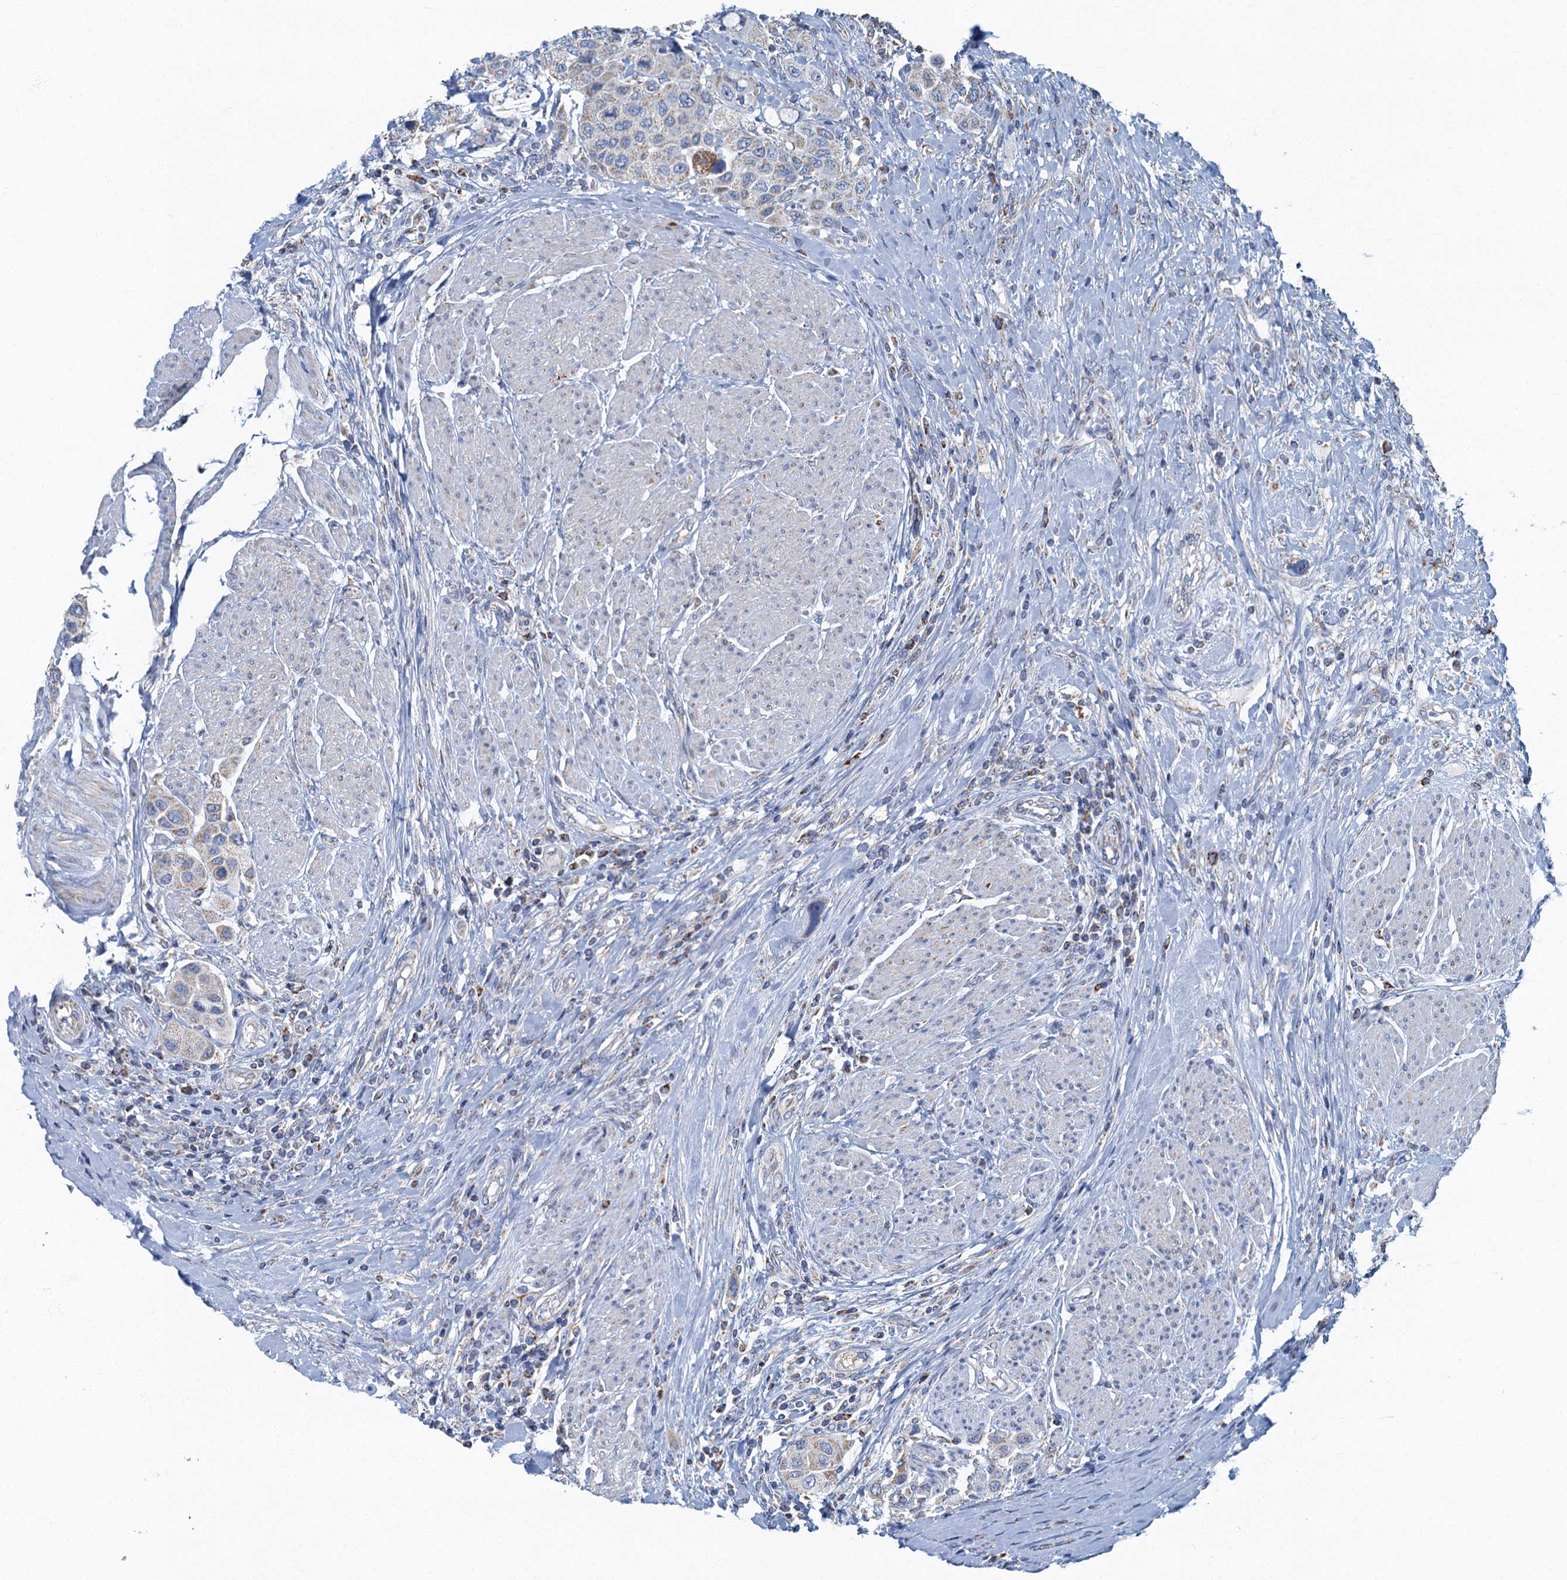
{"staining": {"intensity": "weak", "quantity": "25%-75%", "location": "cytoplasmic/membranous"}, "tissue": "urothelial cancer", "cell_type": "Tumor cells", "image_type": "cancer", "snomed": [{"axis": "morphology", "description": "Urothelial carcinoma, High grade"}, {"axis": "topography", "description": "Urinary bladder"}], "caption": "Urothelial cancer tissue reveals weak cytoplasmic/membranous staining in about 25%-75% of tumor cells Nuclei are stained in blue.", "gene": "RAD9B", "patient": {"sex": "male", "age": 50}}